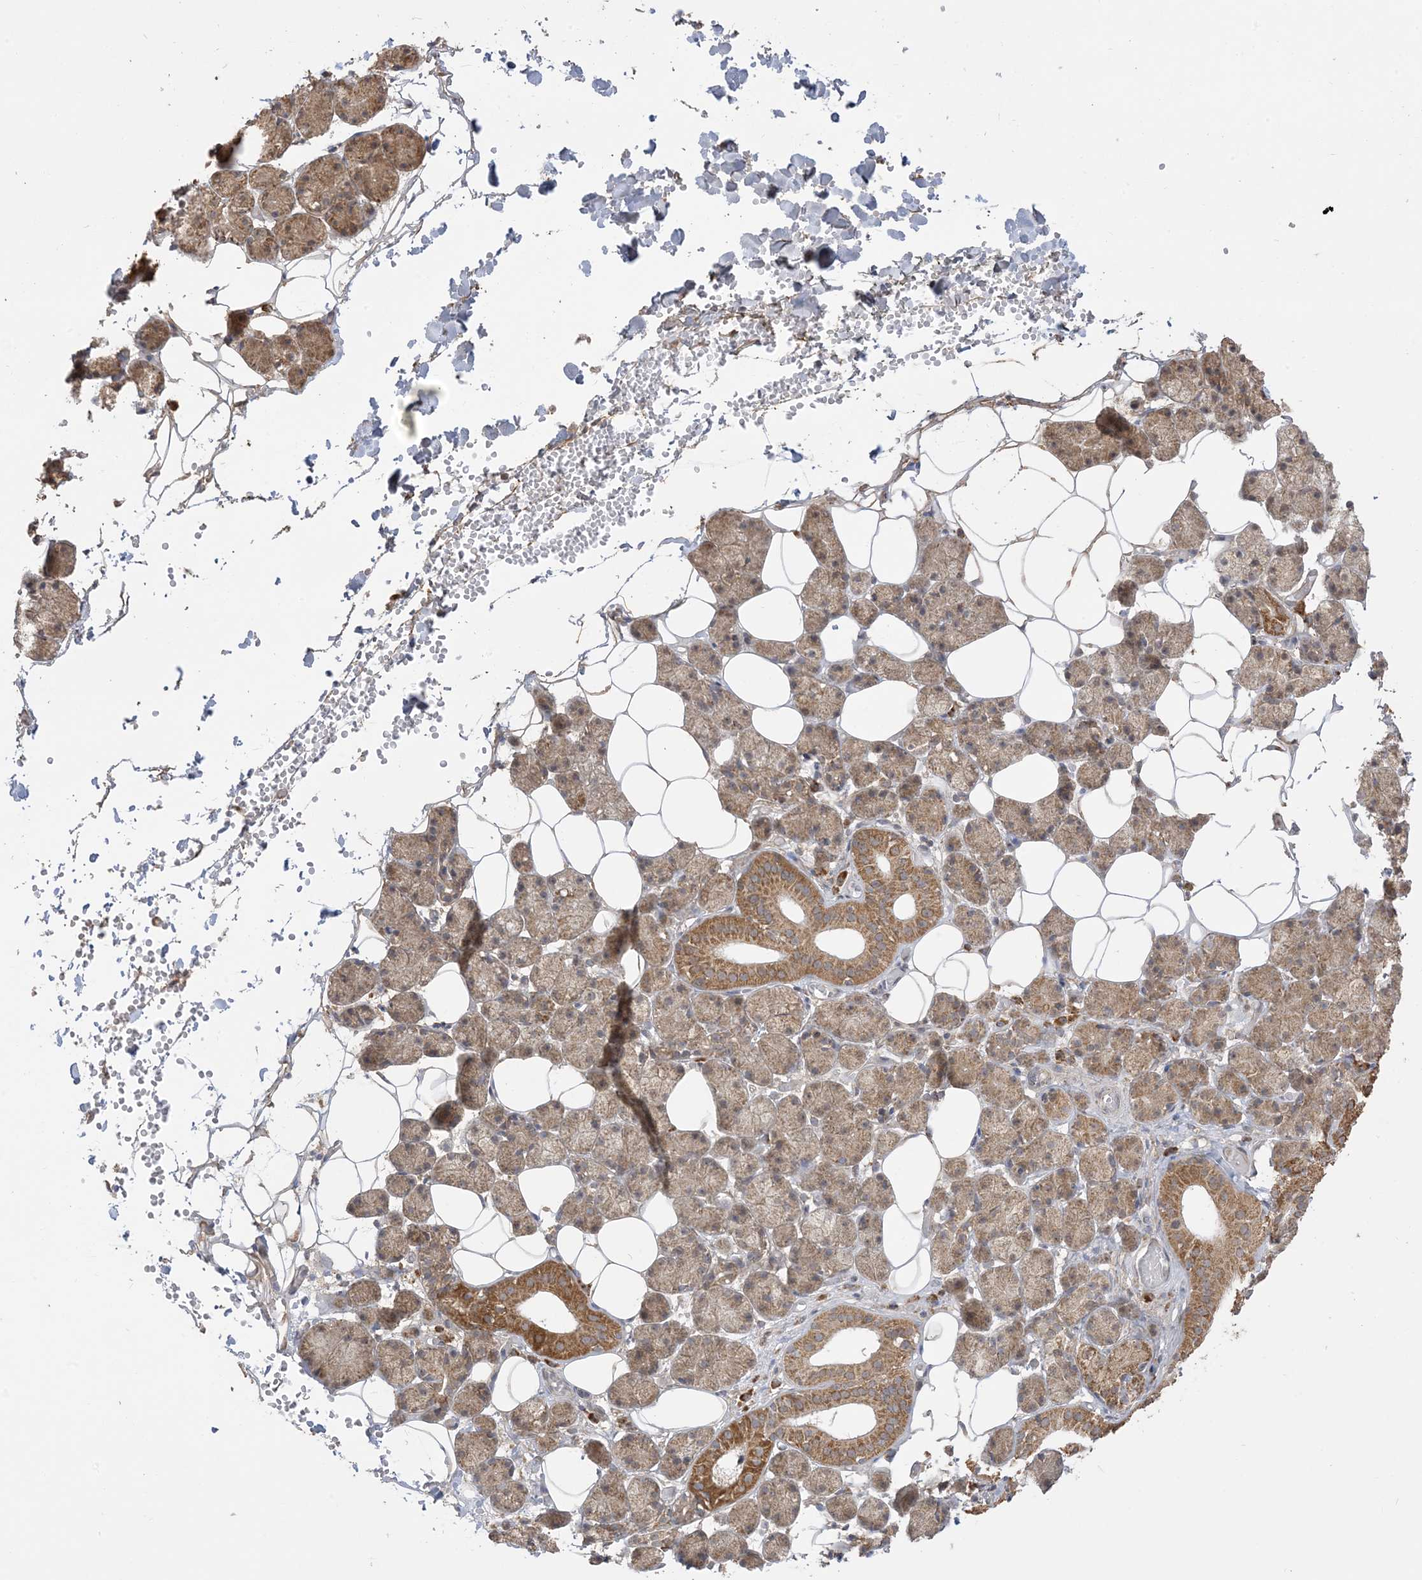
{"staining": {"intensity": "moderate", "quantity": ">75%", "location": "cytoplasmic/membranous"}, "tissue": "salivary gland", "cell_type": "Glandular cells", "image_type": "normal", "snomed": [{"axis": "morphology", "description": "Normal tissue, NOS"}, {"axis": "topography", "description": "Salivary gland"}], "caption": "Immunohistochemical staining of unremarkable human salivary gland reveals moderate cytoplasmic/membranous protein staining in about >75% of glandular cells.", "gene": "SIRT3", "patient": {"sex": "female", "age": 33}}